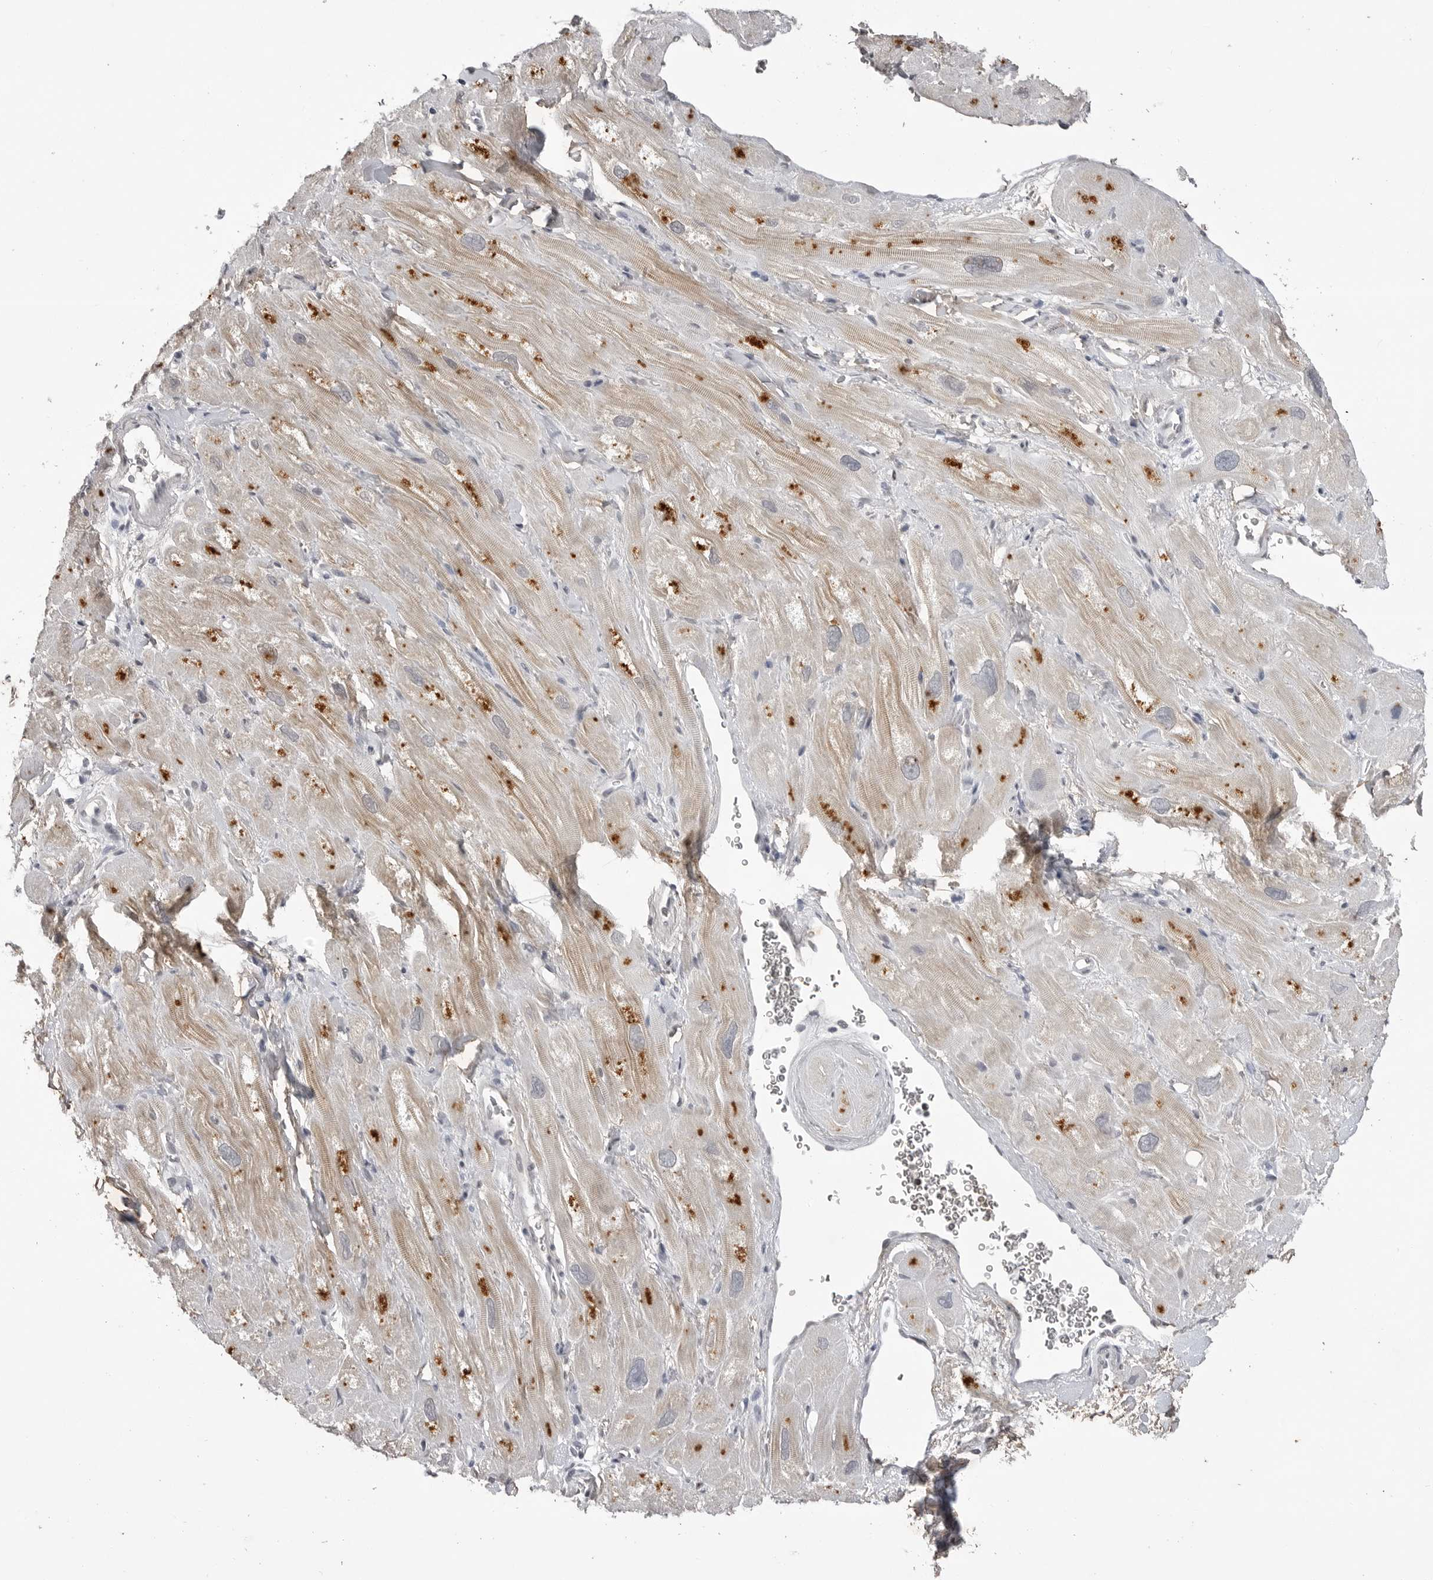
{"staining": {"intensity": "strong", "quantity": "<25%", "location": "cytoplasmic/membranous"}, "tissue": "heart muscle", "cell_type": "Cardiomyocytes", "image_type": "normal", "snomed": [{"axis": "morphology", "description": "Normal tissue, NOS"}, {"axis": "topography", "description": "Heart"}], "caption": "Immunohistochemistry of benign heart muscle shows medium levels of strong cytoplasmic/membranous expression in about <25% of cardiomyocytes.", "gene": "RRM1", "patient": {"sex": "male", "age": 49}}